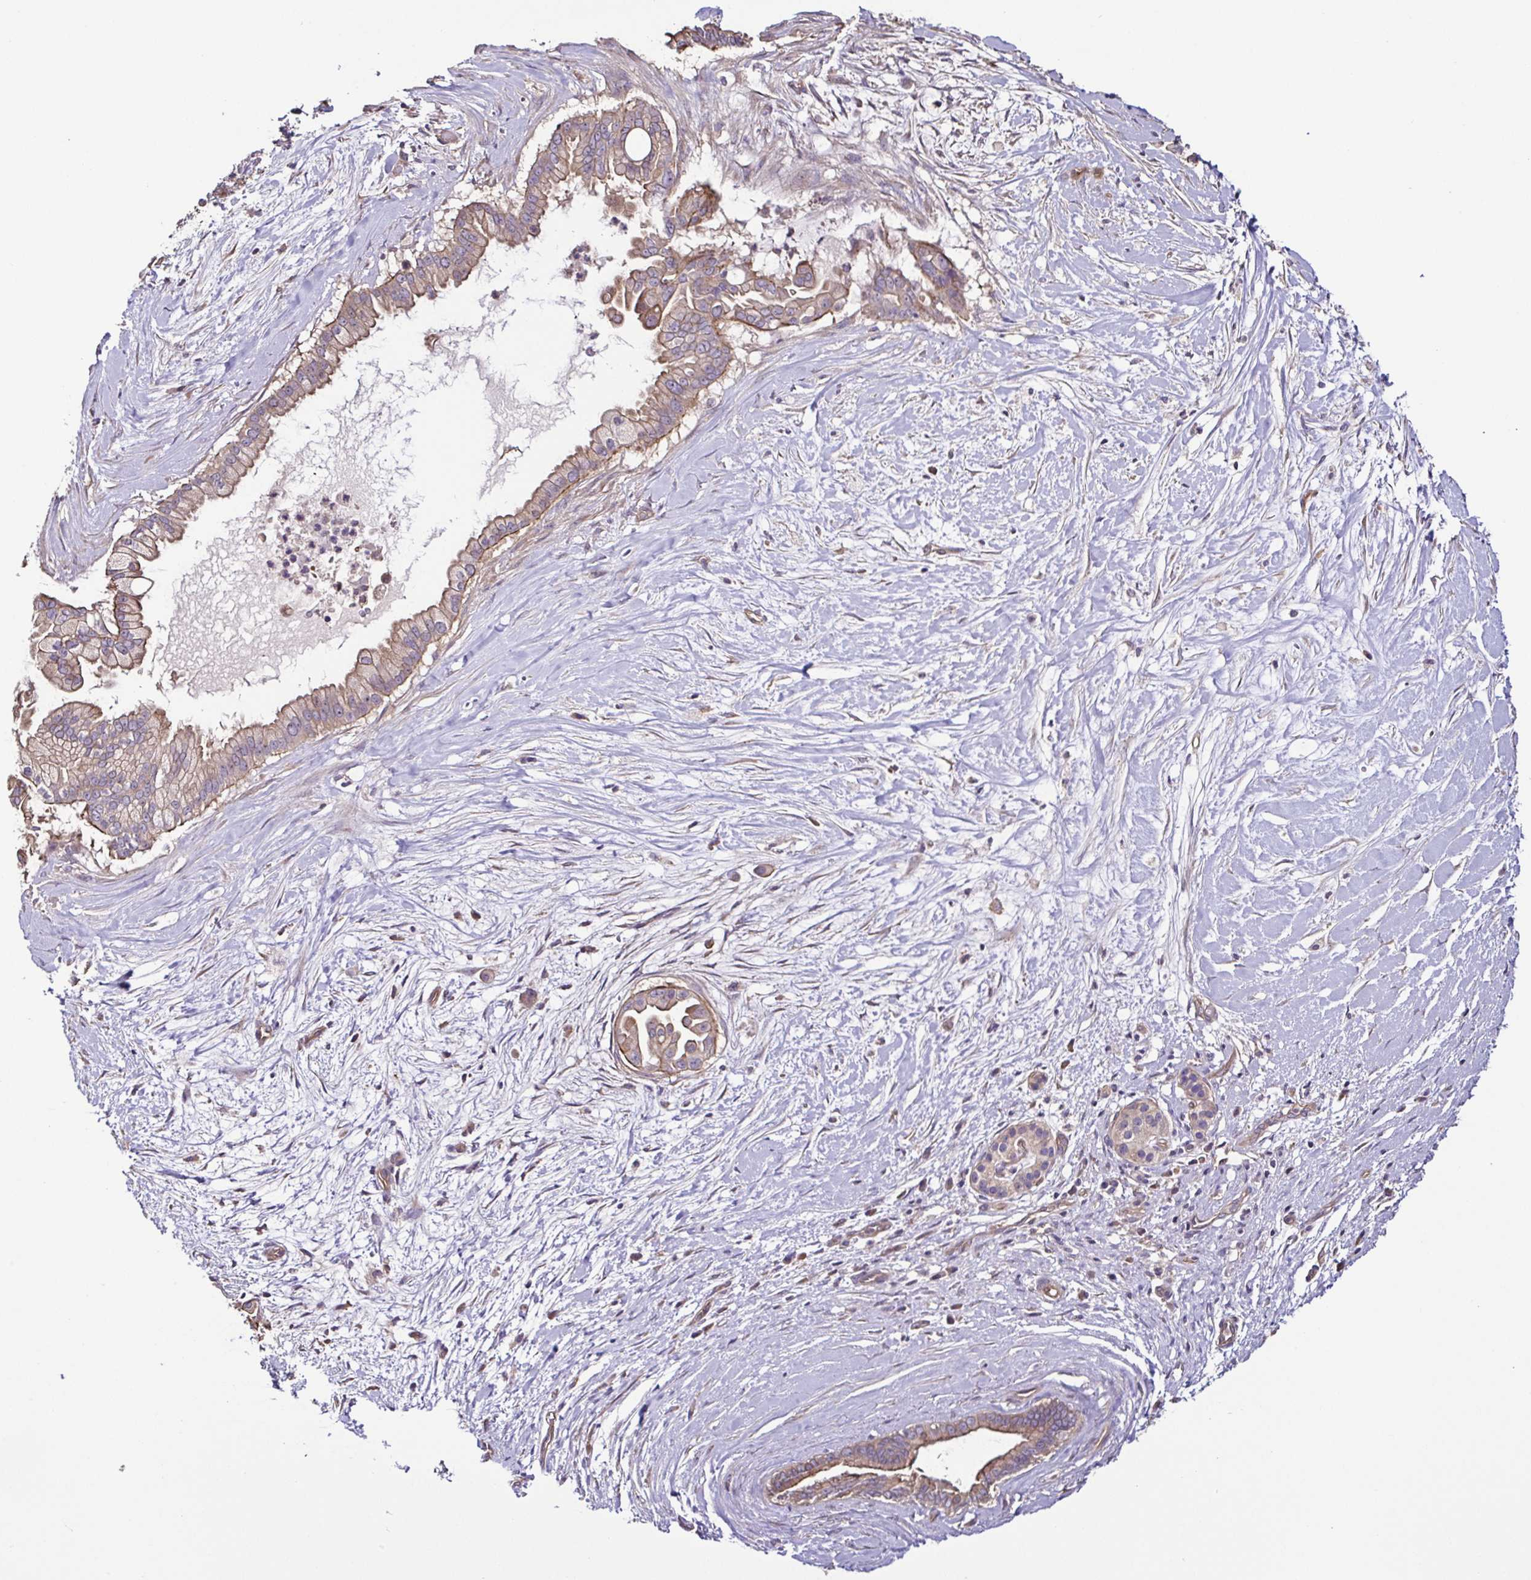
{"staining": {"intensity": "weak", "quantity": "25%-75%", "location": "cytoplasmic/membranous"}, "tissue": "pancreatic cancer", "cell_type": "Tumor cells", "image_type": "cancer", "snomed": [{"axis": "morphology", "description": "Adenocarcinoma, NOS"}, {"axis": "topography", "description": "Pancreas"}], "caption": "Adenocarcinoma (pancreatic) stained for a protein (brown) reveals weak cytoplasmic/membranous positive expression in about 25%-75% of tumor cells.", "gene": "LMOD2", "patient": {"sex": "female", "age": 69}}